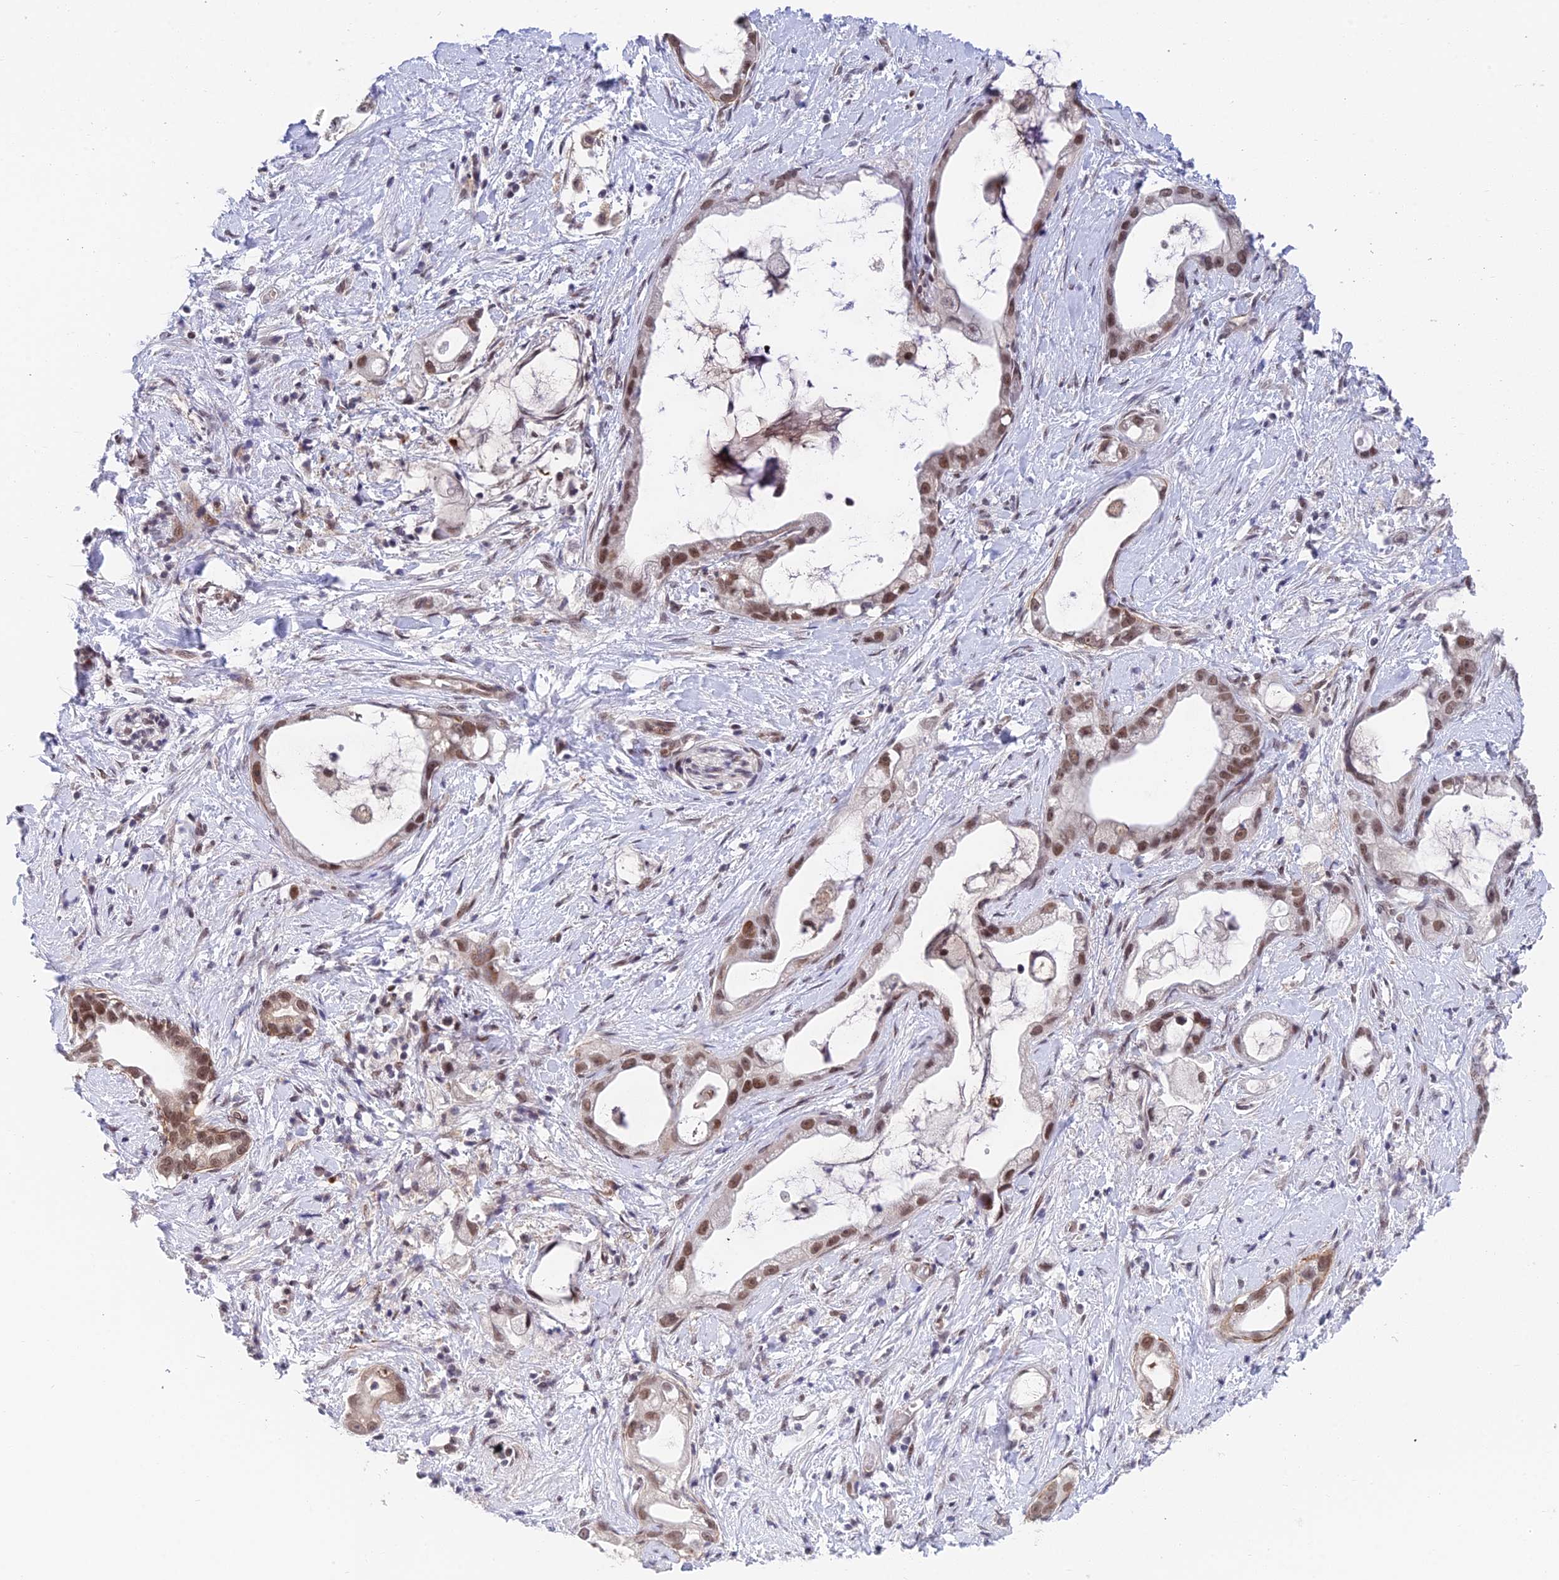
{"staining": {"intensity": "strong", "quantity": ">75%", "location": "nuclear"}, "tissue": "stomach cancer", "cell_type": "Tumor cells", "image_type": "cancer", "snomed": [{"axis": "morphology", "description": "Adenocarcinoma, NOS"}, {"axis": "topography", "description": "Stomach"}], "caption": "Protein expression analysis of stomach cancer displays strong nuclear expression in approximately >75% of tumor cells. The staining was performed using DAB, with brown indicating positive protein expression. Nuclei are stained blue with hematoxylin.", "gene": "NSMCE1", "patient": {"sex": "male", "age": 55}}